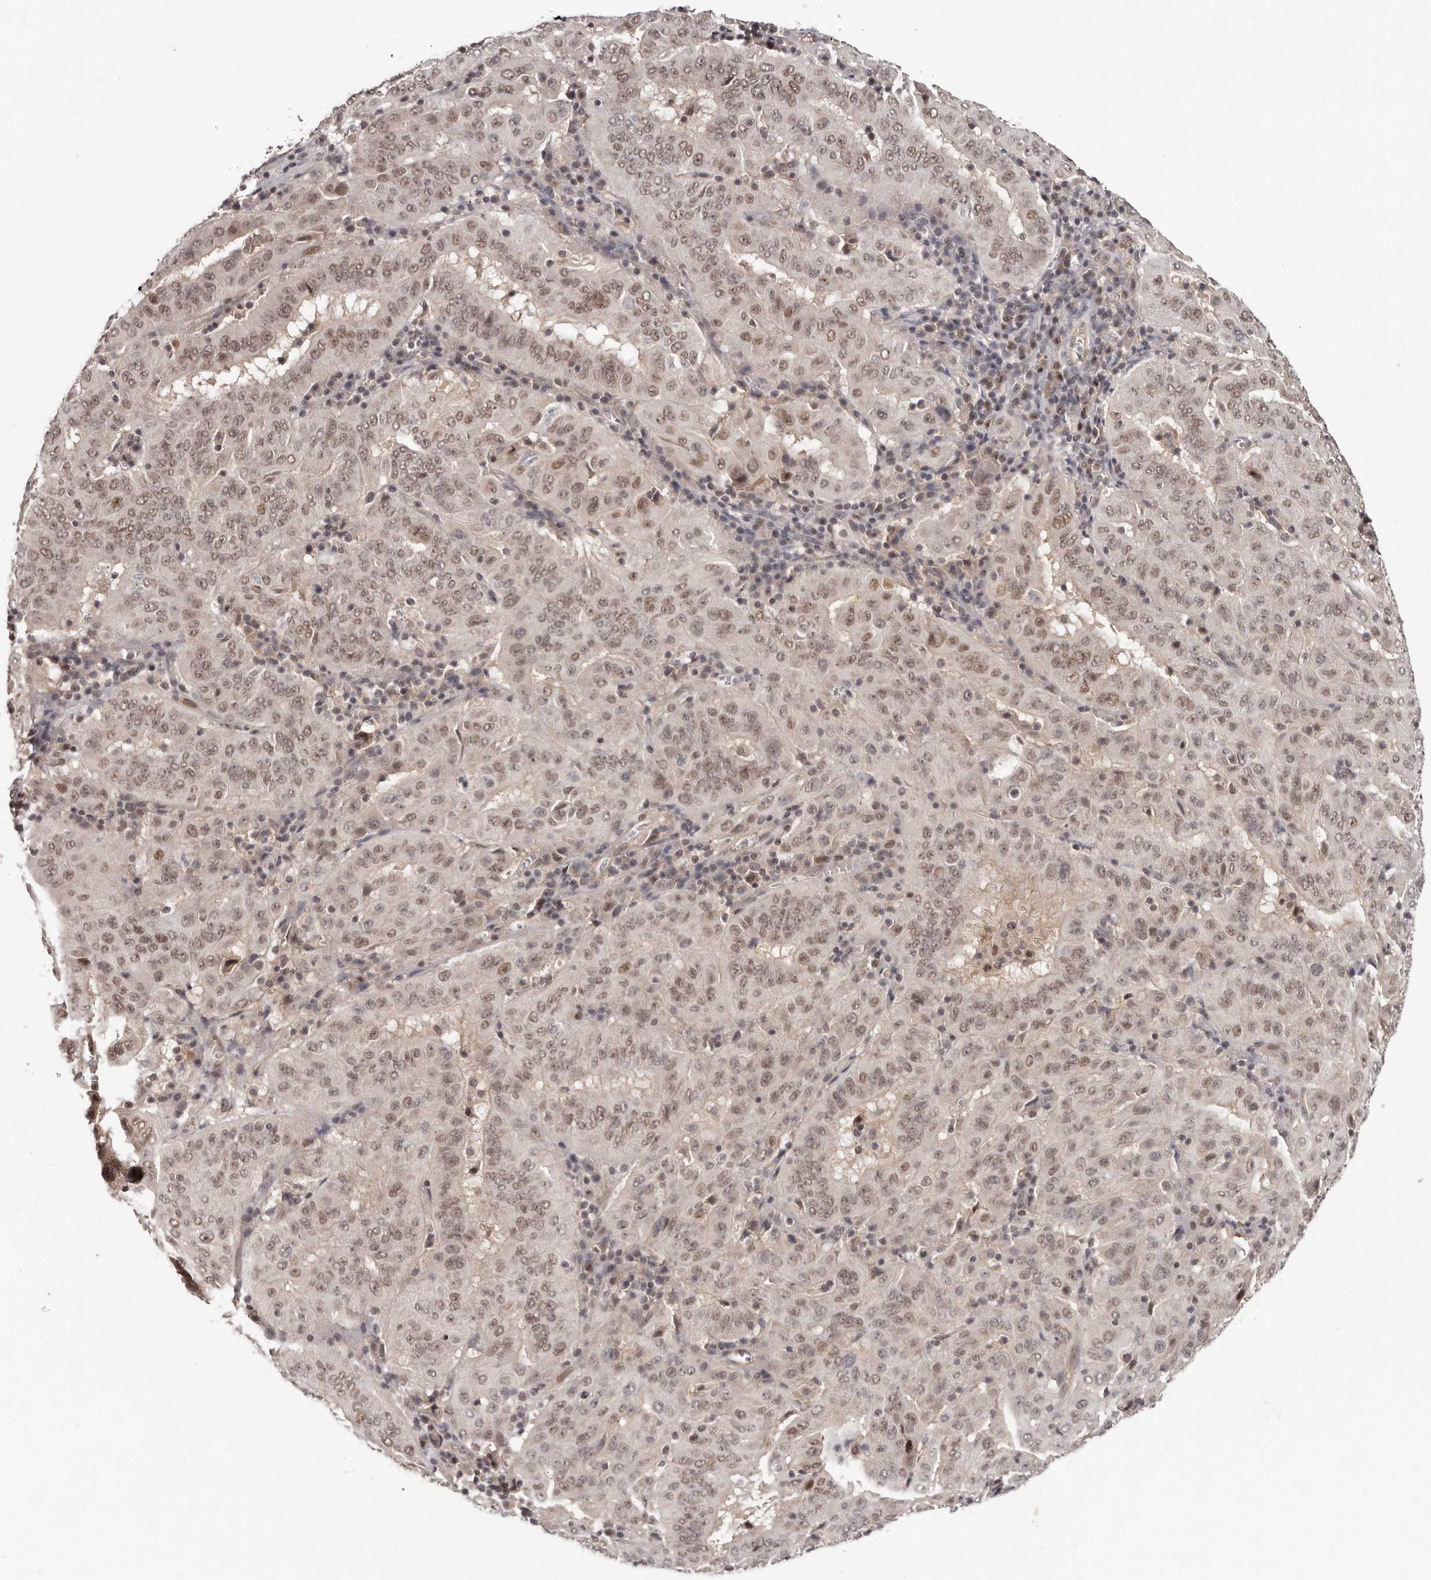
{"staining": {"intensity": "moderate", "quantity": ">75%", "location": "nuclear"}, "tissue": "pancreatic cancer", "cell_type": "Tumor cells", "image_type": "cancer", "snomed": [{"axis": "morphology", "description": "Adenocarcinoma, NOS"}, {"axis": "topography", "description": "Pancreas"}], "caption": "About >75% of tumor cells in adenocarcinoma (pancreatic) reveal moderate nuclear protein staining as visualized by brown immunohistochemical staining.", "gene": "TBX5", "patient": {"sex": "male", "age": 63}}